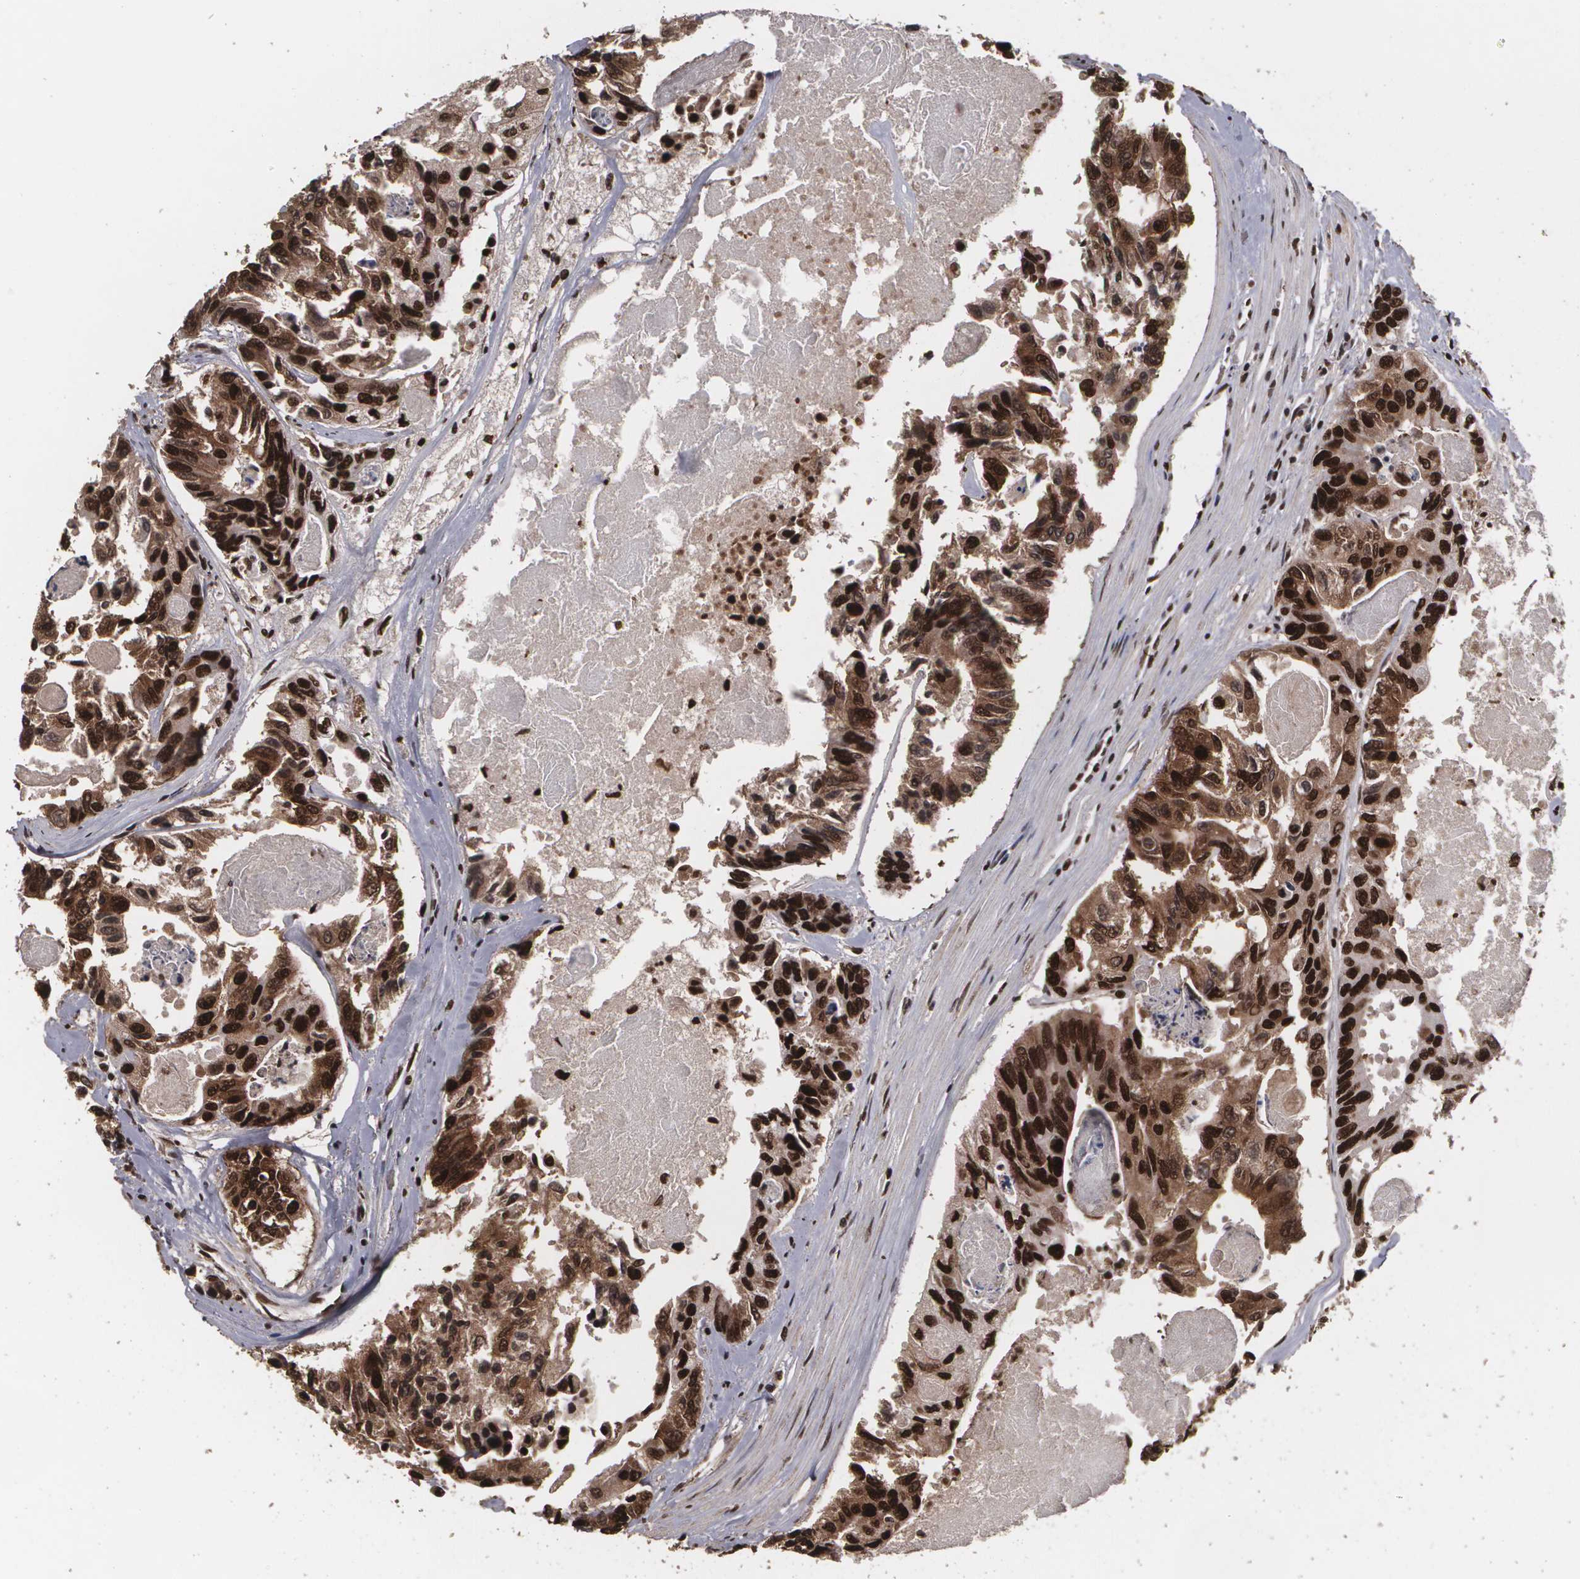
{"staining": {"intensity": "strong", "quantity": ">75%", "location": "cytoplasmic/membranous,nuclear"}, "tissue": "colorectal cancer", "cell_type": "Tumor cells", "image_type": "cancer", "snomed": [{"axis": "morphology", "description": "Adenocarcinoma, NOS"}, {"axis": "topography", "description": "Colon"}], "caption": "Tumor cells display strong cytoplasmic/membranous and nuclear expression in approximately >75% of cells in colorectal cancer. (Brightfield microscopy of DAB IHC at high magnification).", "gene": "RCOR1", "patient": {"sex": "female", "age": 86}}